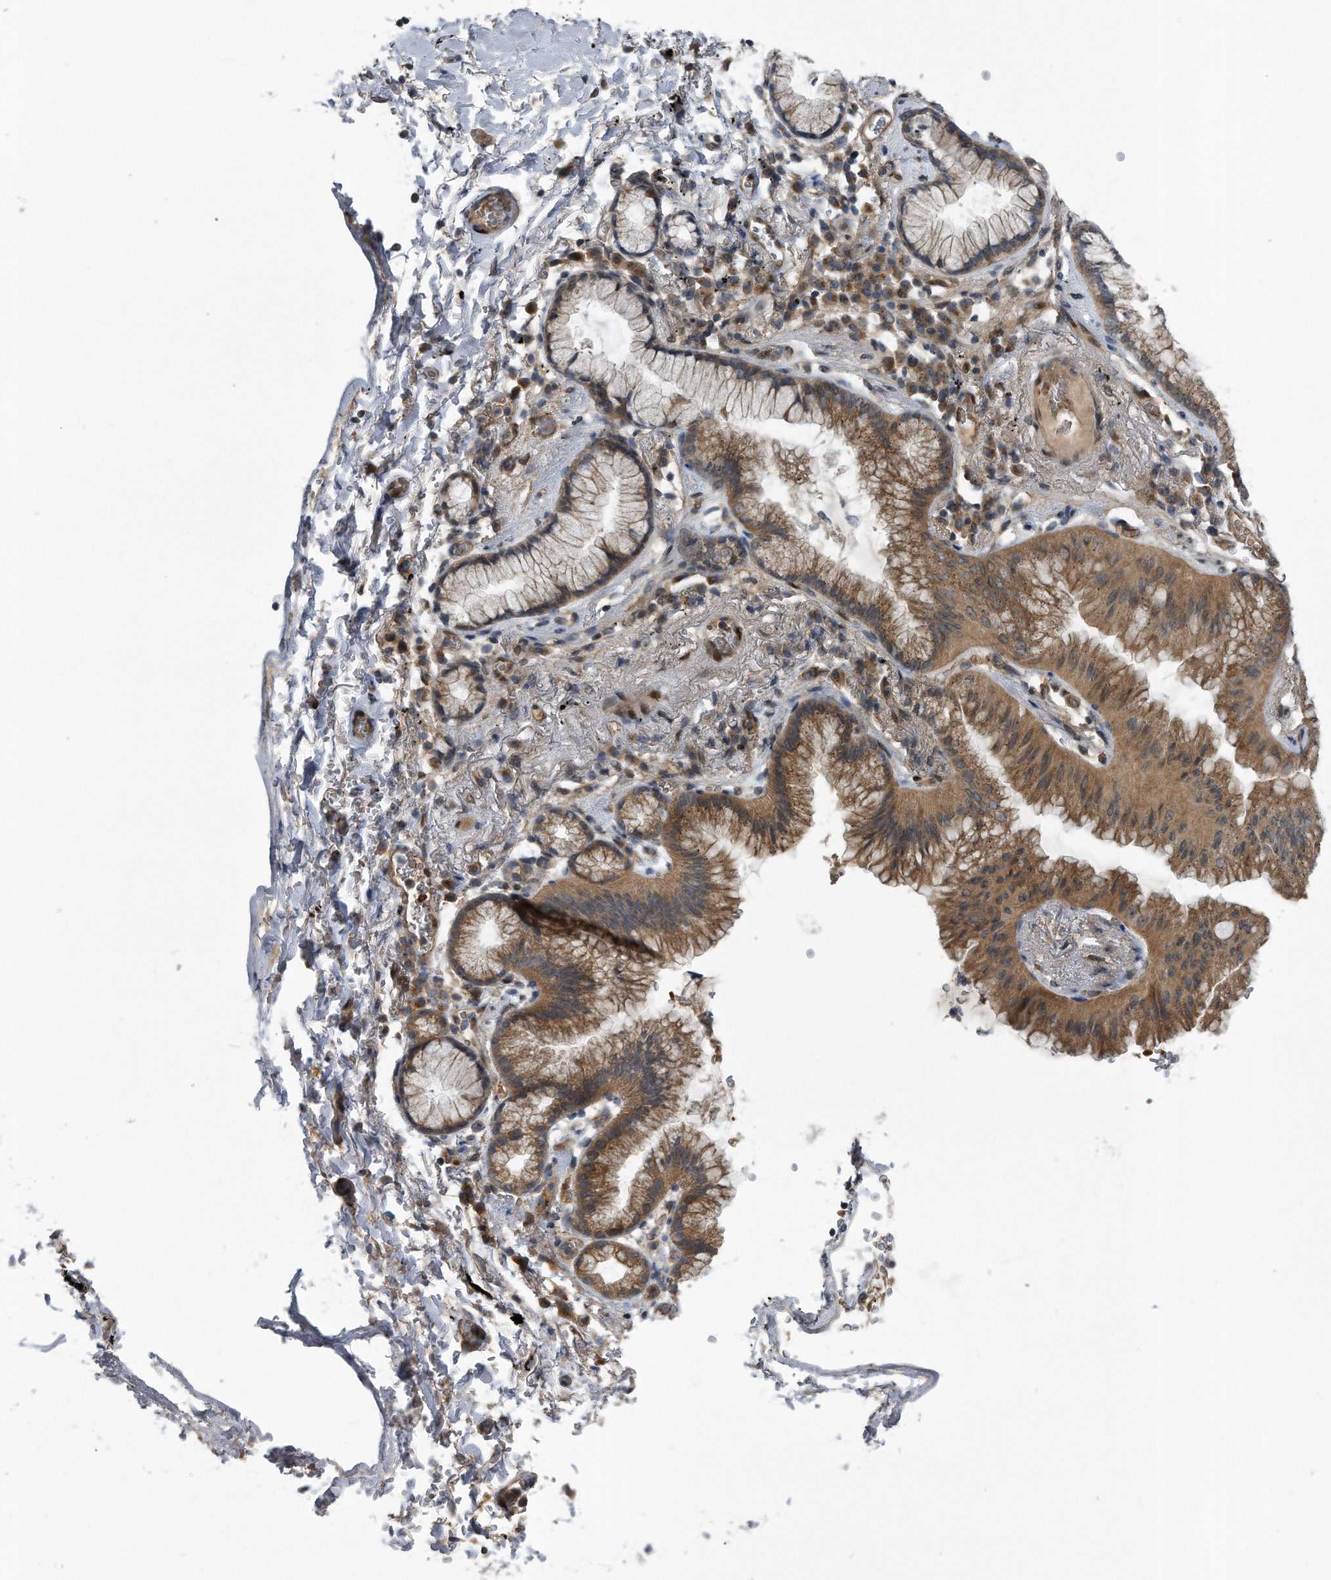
{"staining": {"intensity": "moderate", "quantity": ">75%", "location": "cytoplasmic/membranous"}, "tissue": "lung cancer", "cell_type": "Tumor cells", "image_type": "cancer", "snomed": [{"axis": "morphology", "description": "Adenocarcinoma, NOS"}, {"axis": "topography", "description": "Lung"}], "caption": "Immunohistochemical staining of human adenocarcinoma (lung) reveals moderate cytoplasmic/membranous protein staining in about >75% of tumor cells. The staining is performed using DAB brown chromogen to label protein expression. The nuclei are counter-stained blue using hematoxylin.", "gene": "ZNF79", "patient": {"sex": "female", "age": 70}}